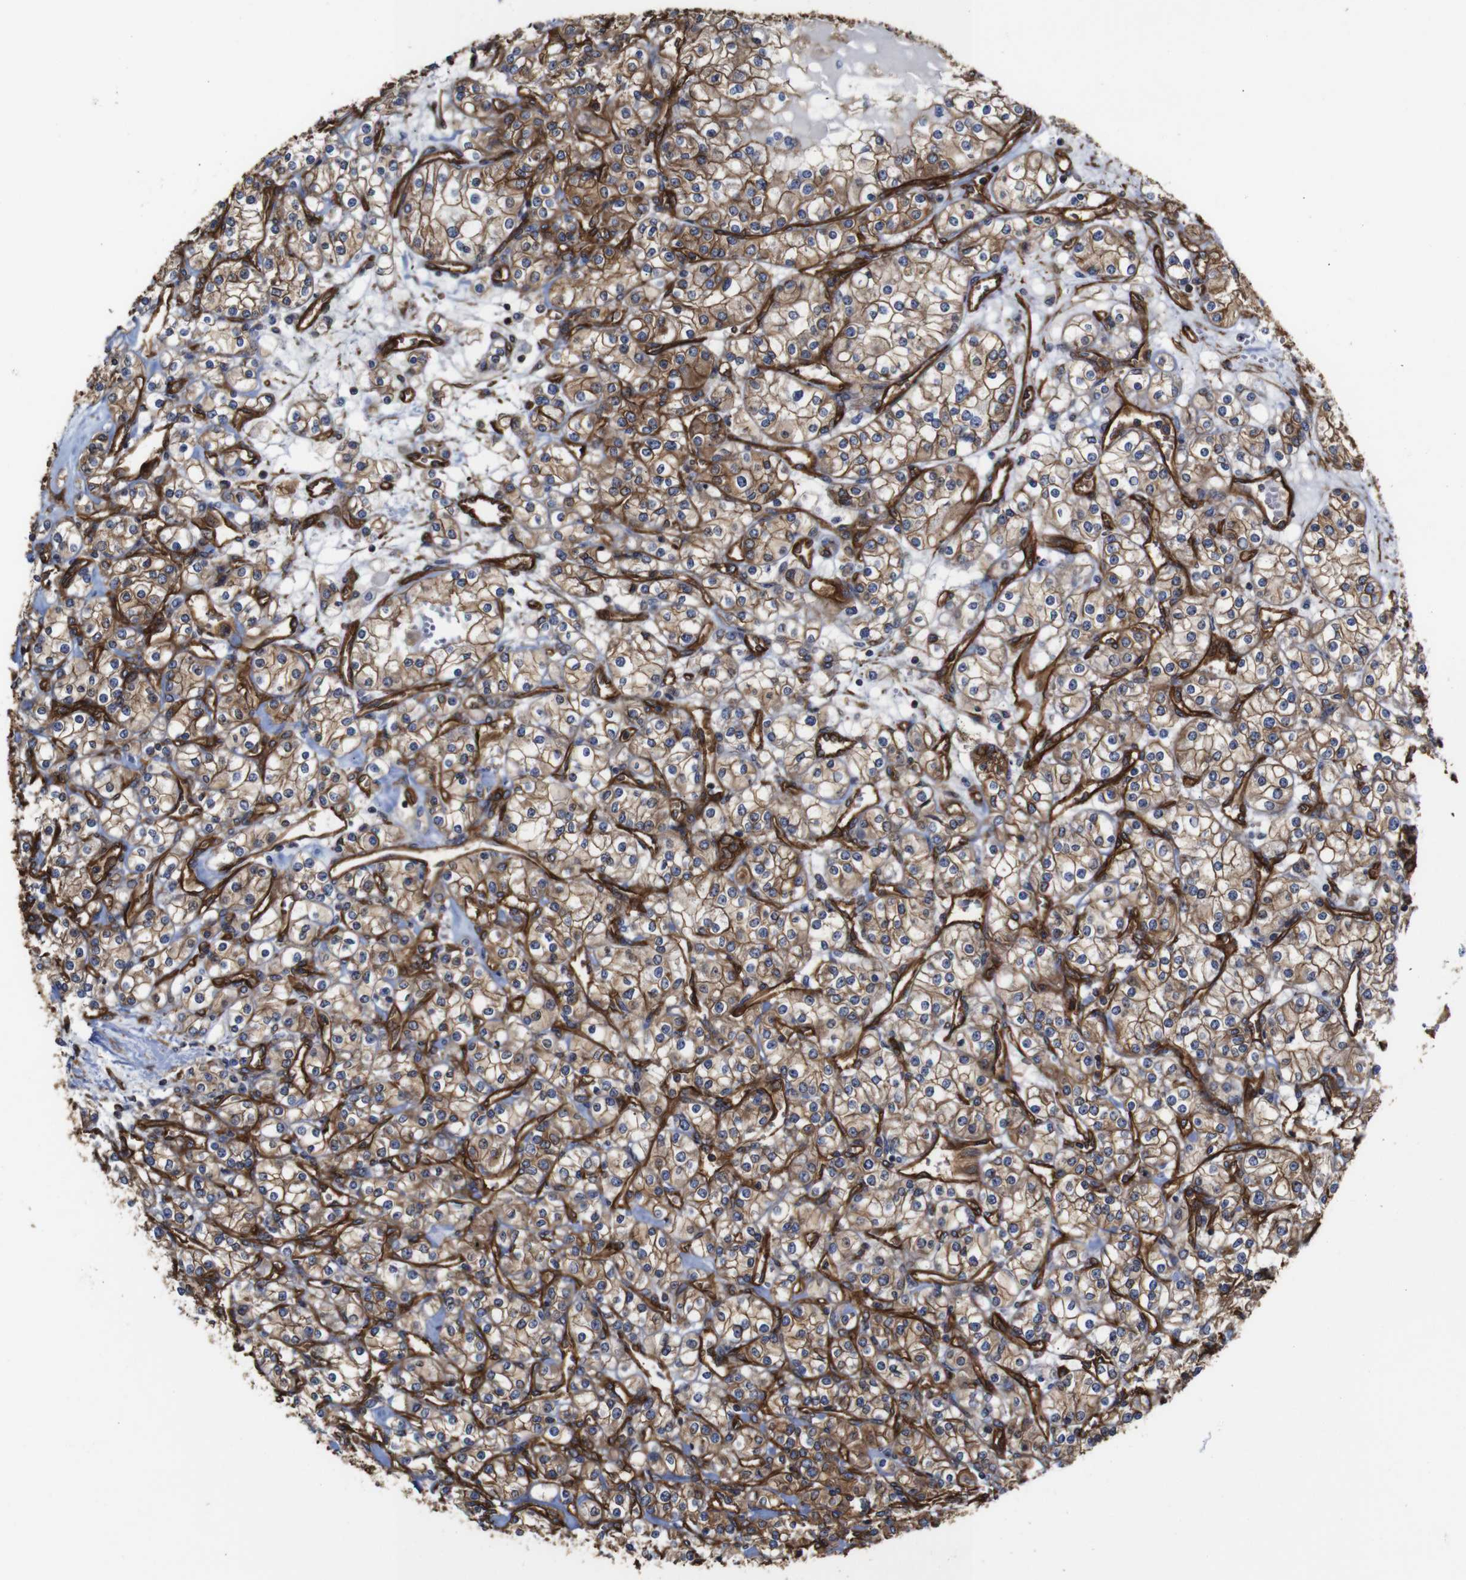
{"staining": {"intensity": "weak", "quantity": ">75%", "location": "cytoplasmic/membranous"}, "tissue": "renal cancer", "cell_type": "Tumor cells", "image_type": "cancer", "snomed": [{"axis": "morphology", "description": "Adenocarcinoma, NOS"}, {"axis": "topography", "description": "Kidney"}], "caption": "Immunohistochemistry of renal cancer (adenocarcinoma) shows low levels of weak cytoplasmic/membranous positivity in about >75% of tumor cells. (DAB = brown stain, brightfield microscopy at high magnification).", "gene": "SPTBN1", "patient": {"sex": "male", "age": 77}}